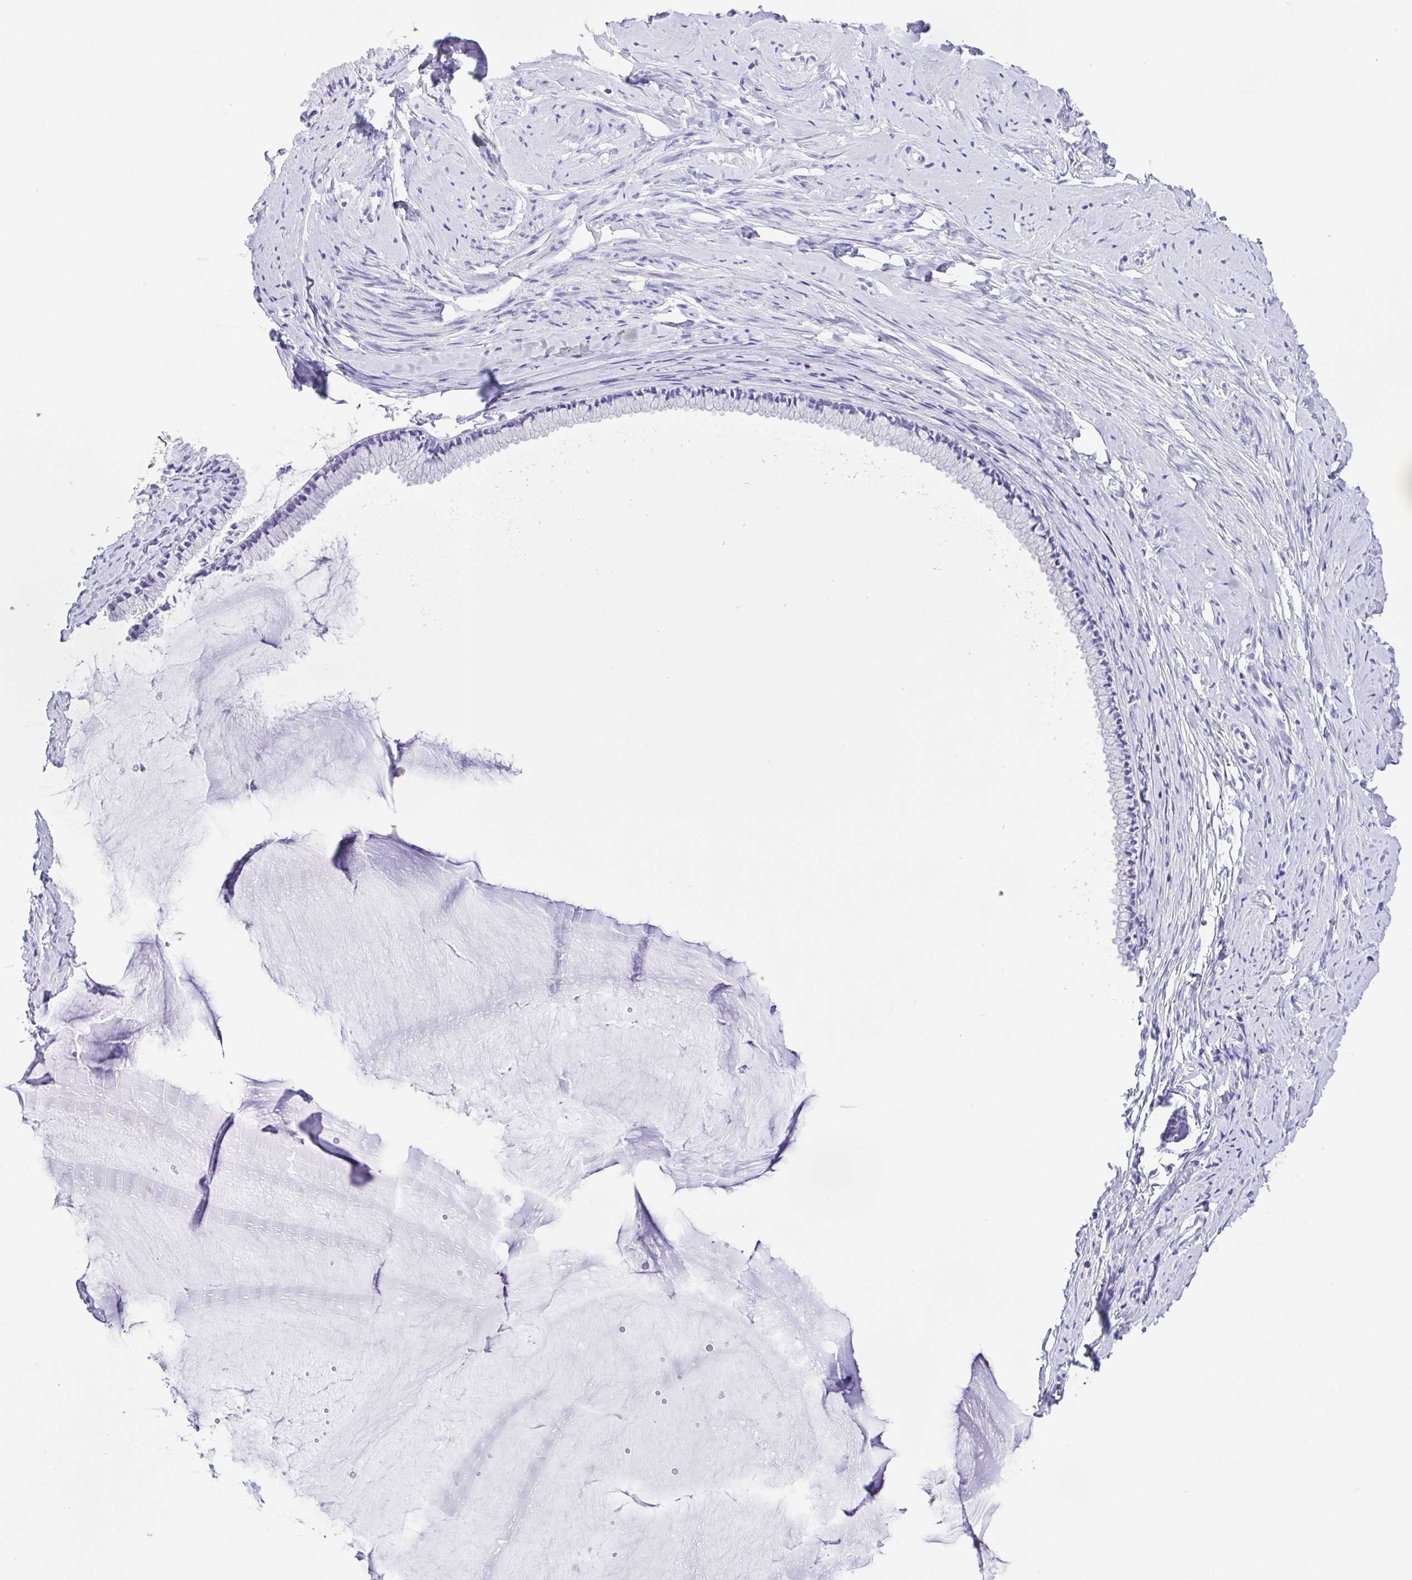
{"staining": {"intensity": "negative", "quantity": "none", "location": "none"}, "tissue": "cervix", "cell_type": "Glandular cells", "image_type": "normal", "snomed": [{"axis": "morphology", "description": "Normal tissue, NOS"}, {"axis": "topography", "description": "Cervix"}], "caption": "Protein analysis of normal cervix displays no significant staining in glandular cells.", "gene": "CD72", "patient": {"sex": "female", "age": 40}}